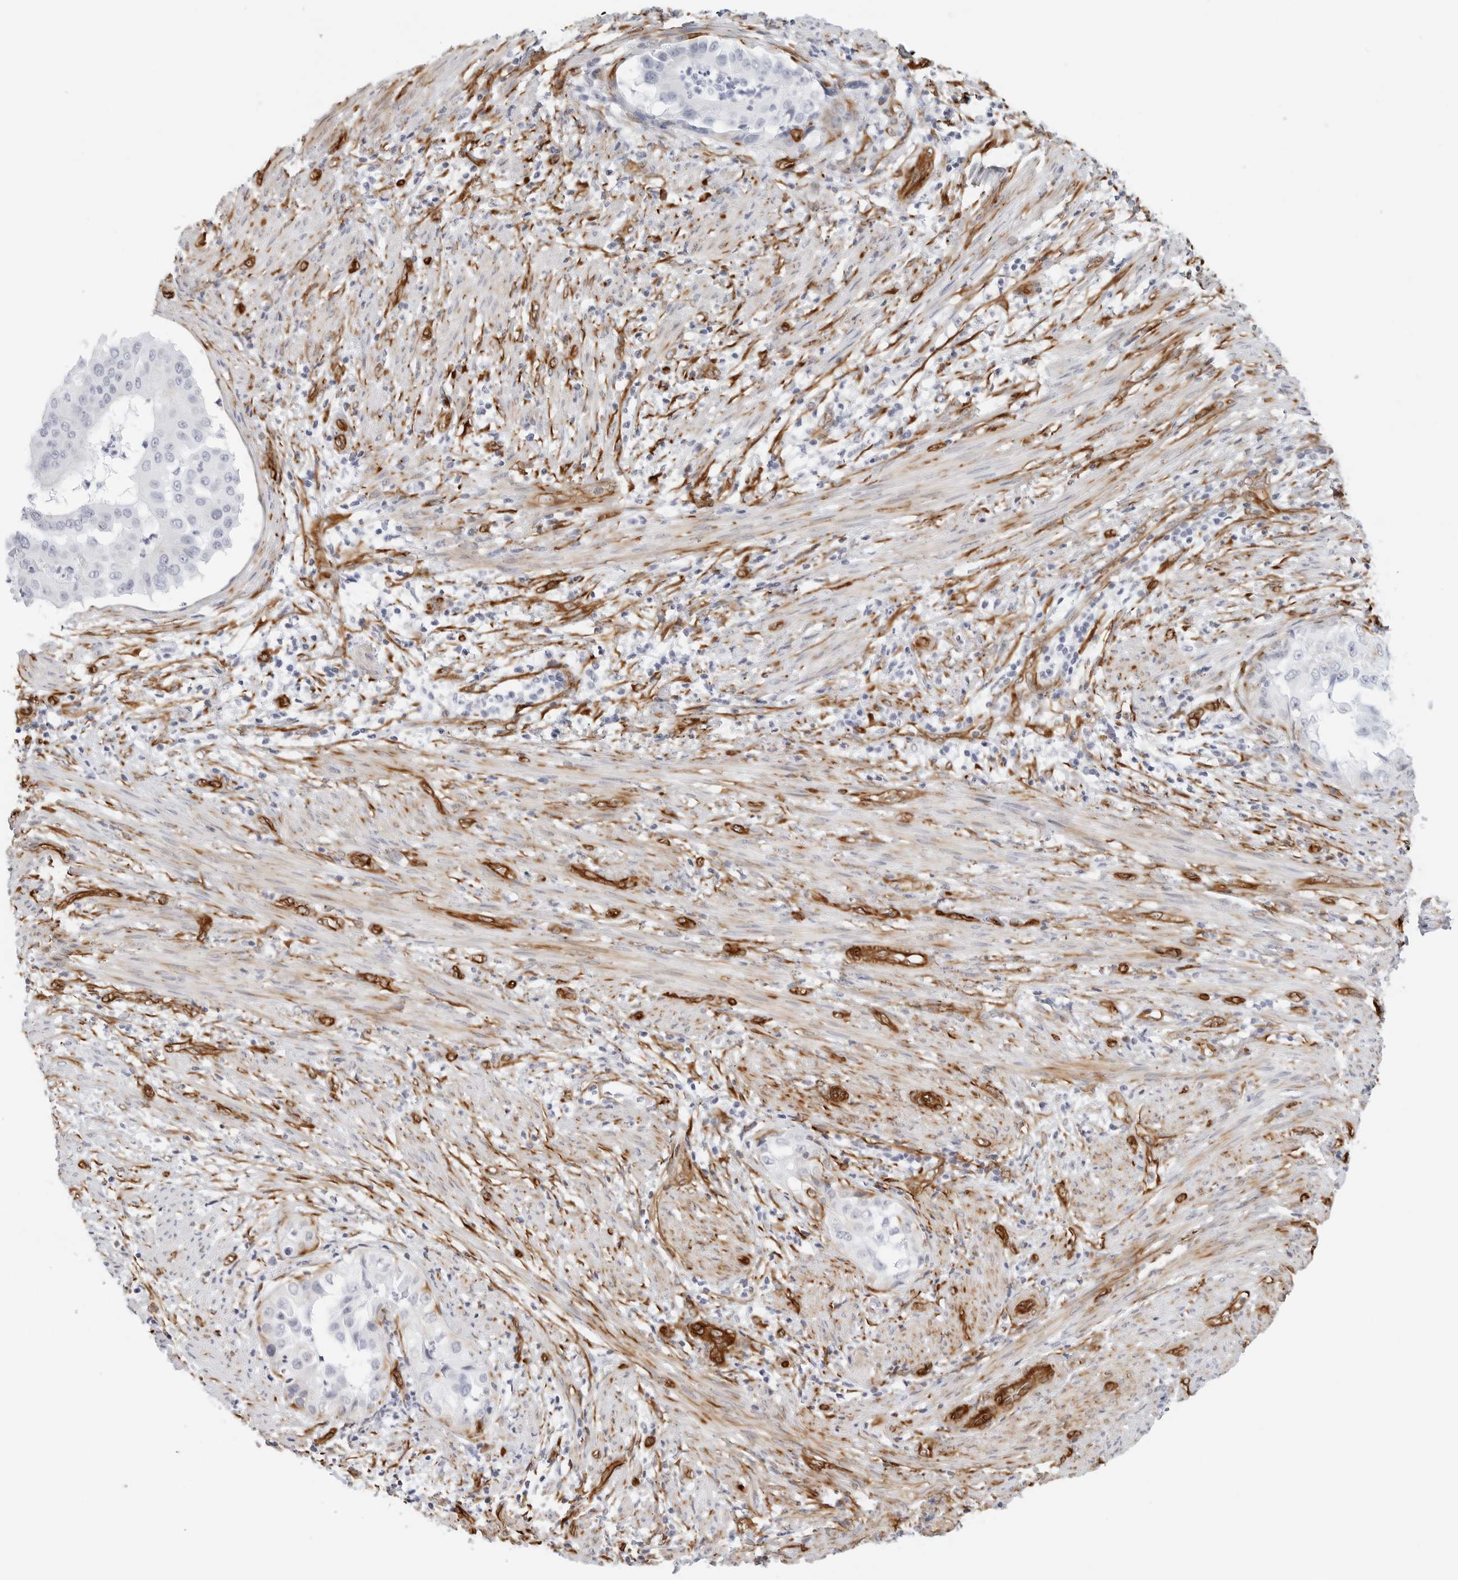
{"staining": {"intensity": "negative", "quantity": "none", "location": "none"}, "tissue": "endometrial cancer", "cell_type": "Tumor cells", "image_type": "cancer", "snomed": [{"axis": "morphology", "description": "Adenocarcinoma, NOS"}, {"axis": "topography", "description": "Endometrium"}], "caption": "IHC image of neoplastic tissue: adenocarcinoma (endometrial) stained with DAB (3,3'-diaminobenzidine) displays no significant protein staining in tumor cells.", "gene": "NES", "patient": {"sex": "female", "age": 85}}